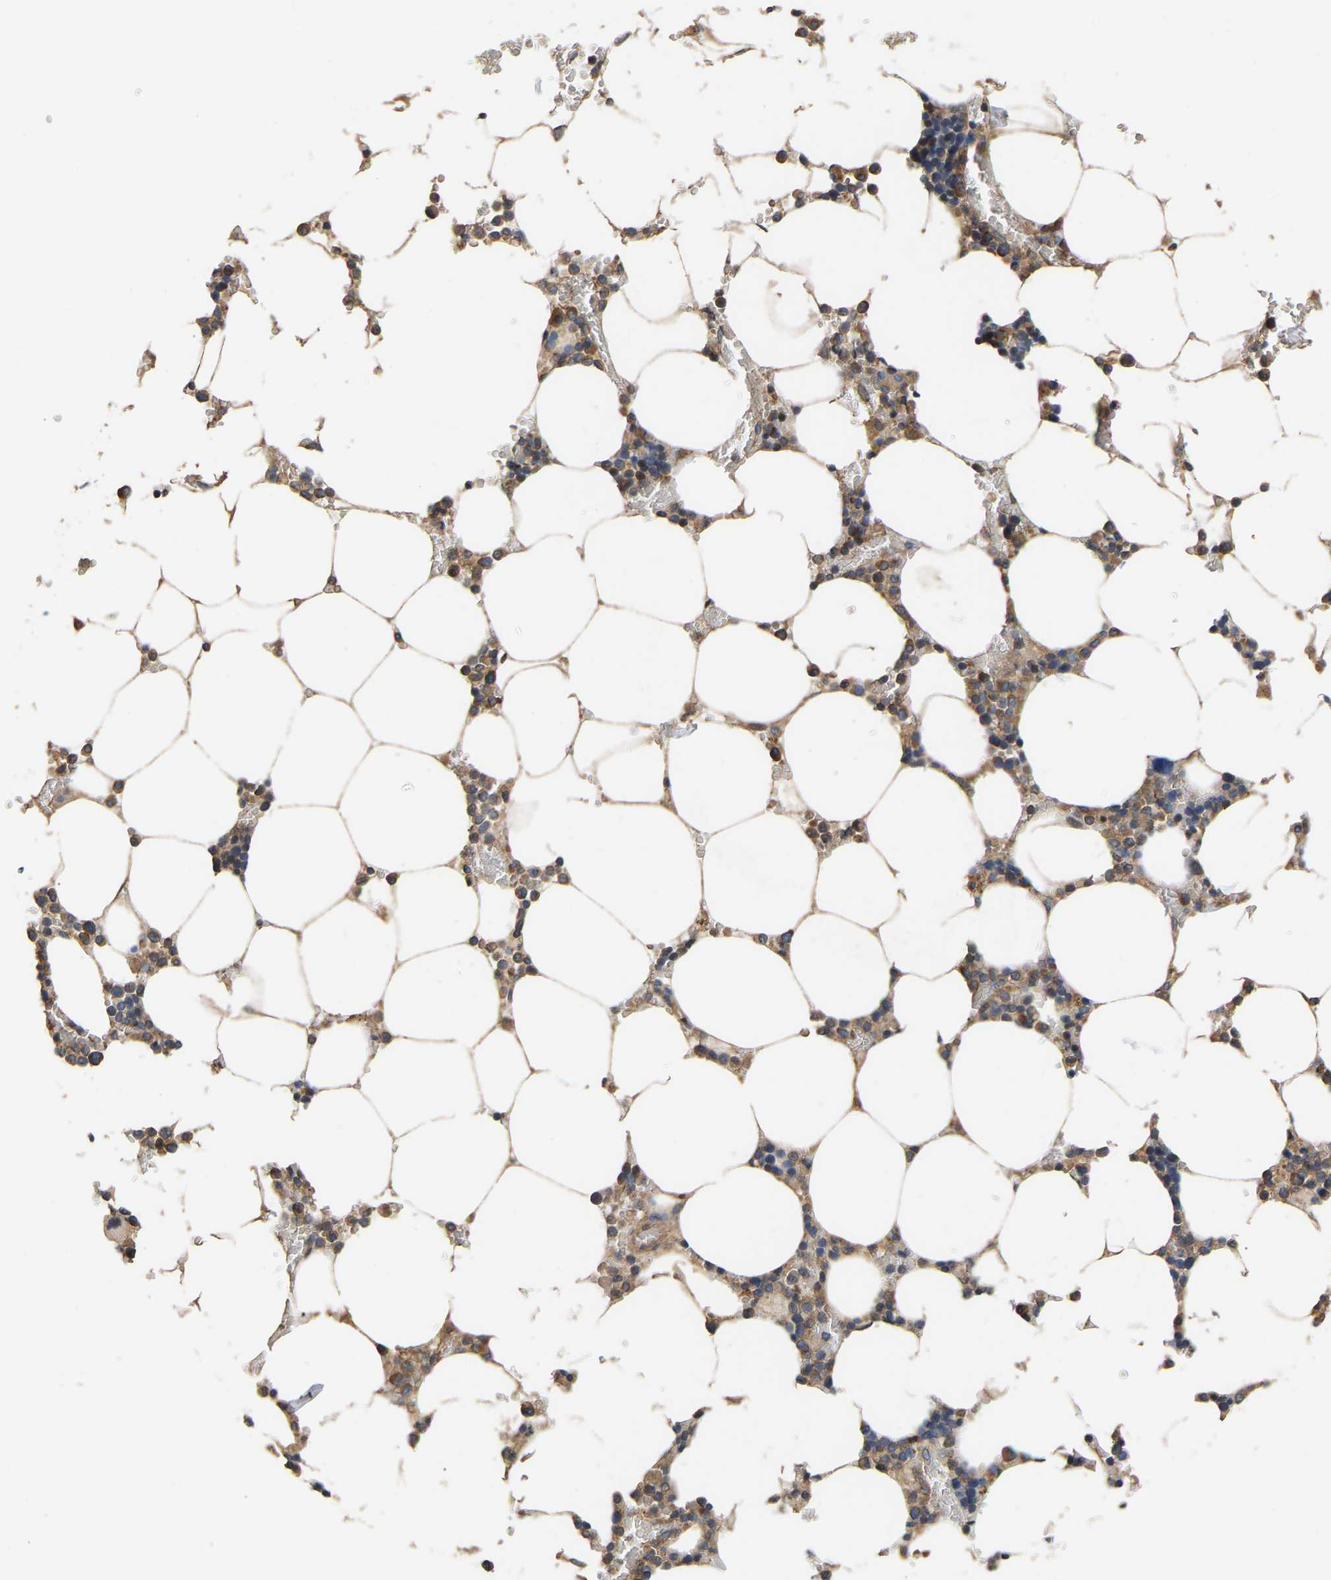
{"staining": {"intensity": "moderate", "quantity": ">75%", "location": "cytoplasmic/membranous"}, "tissue": "bone marrow", "cell_type": "Hematopoietic cells", "image_type": "normal", "snomed": [{"axis": "morphology", "description": "Normal tissue, NOS"}, {"axis": "topography", "description": "Bone marrow"}], "caption": "Bone marrow stained with DAB immunohistochemistry (IHC) reveals medium levels of moderate cytoplasmic/membranous positivity in about >75% of hematopoietic cells.", "gene": "AIMP2", "patient": {"sex": "male", "age": 70}}